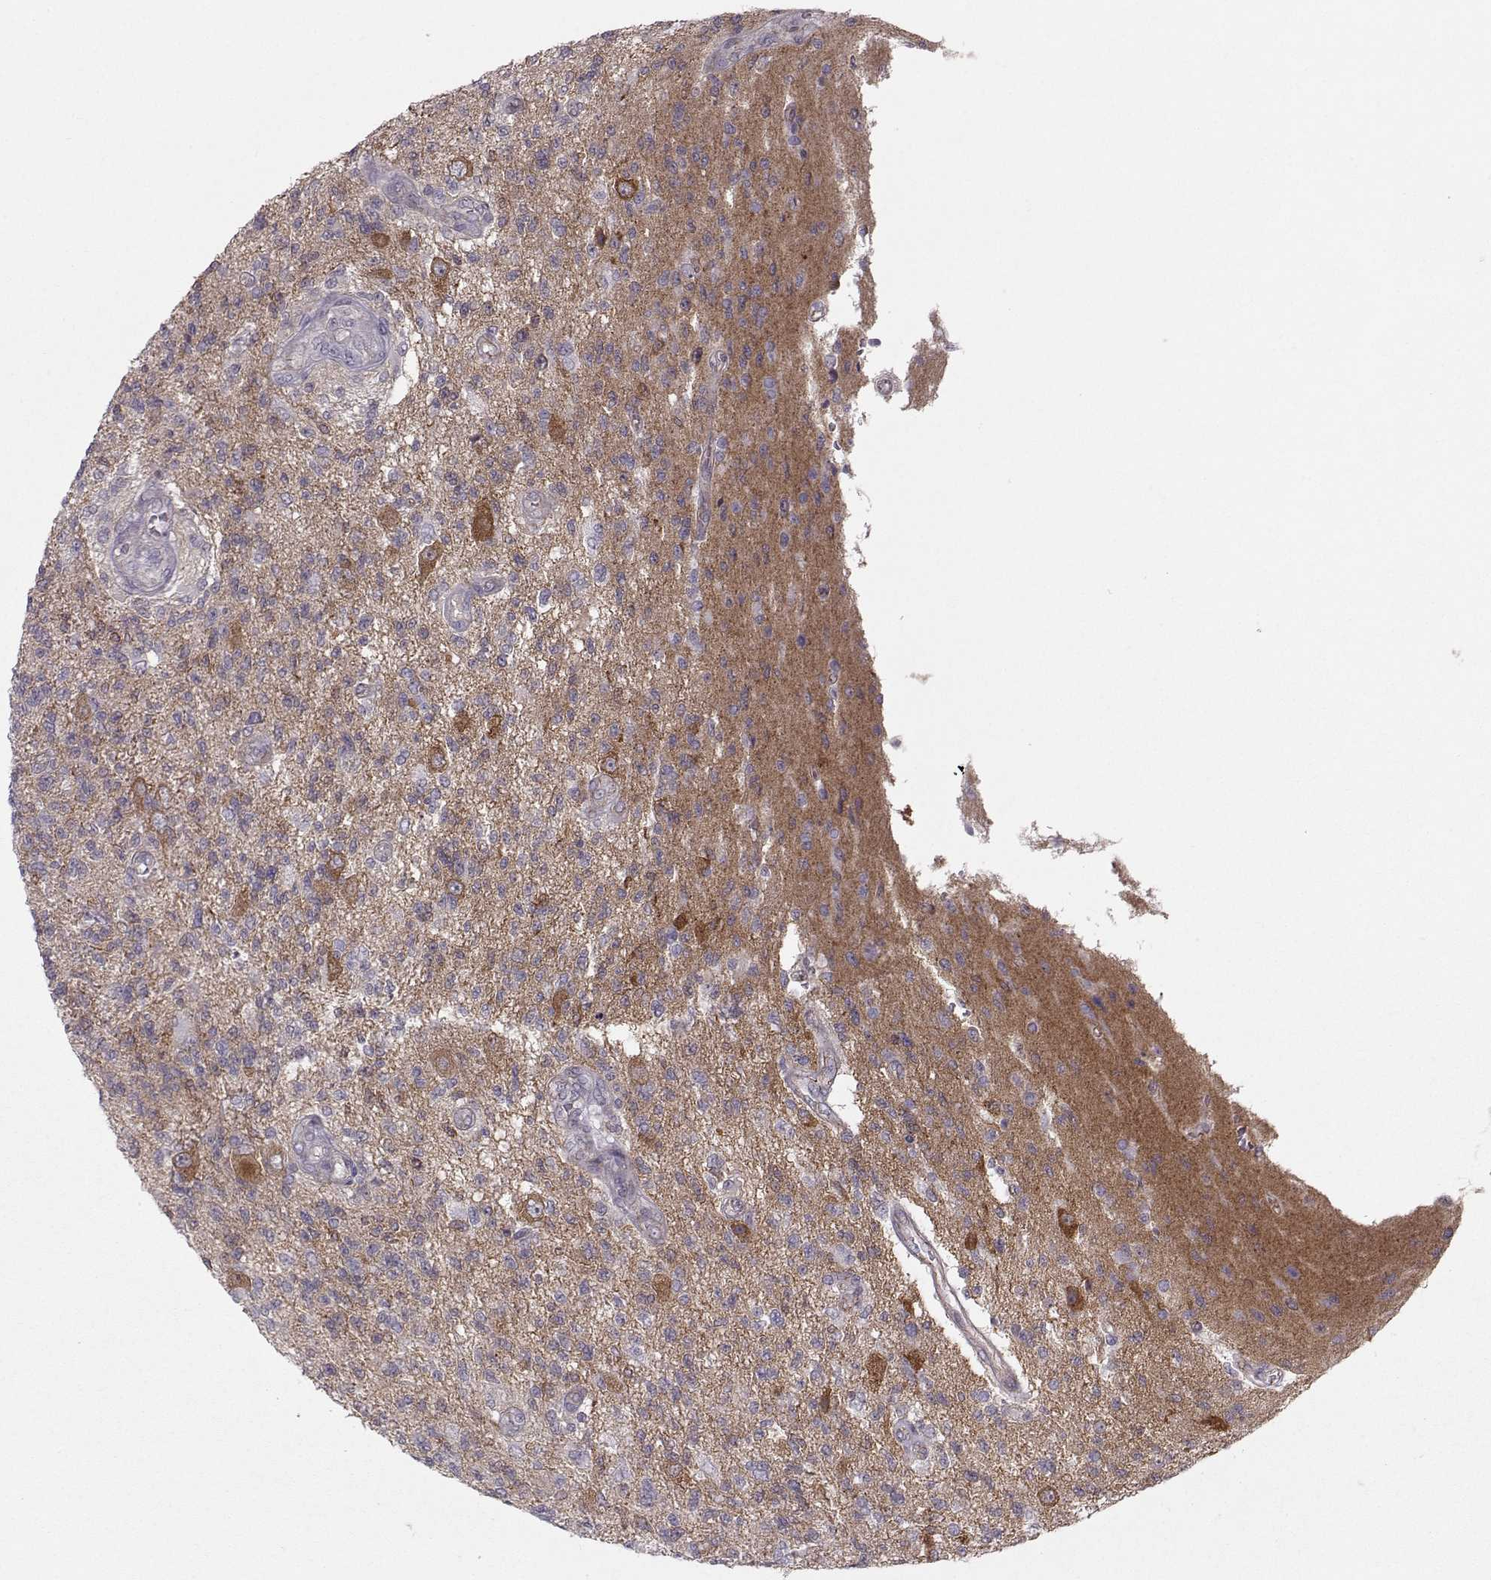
{"staining": {"intensity": "negative", "quantity": "none", "location": "none"}, "tissue": "glioma", "cell_type": "Tumor cells", "image_type": "cancer", "snomed": [{"axis": "morphology", "description": "Glioma, malignant, High grade"}, {"axis": "topography", "description": "Brain"}], "caption": "Tumor cells are negative for brown protein staining in glioma.", "gene": "MAST1", "patient": {"sex": "male", "age": 56}}